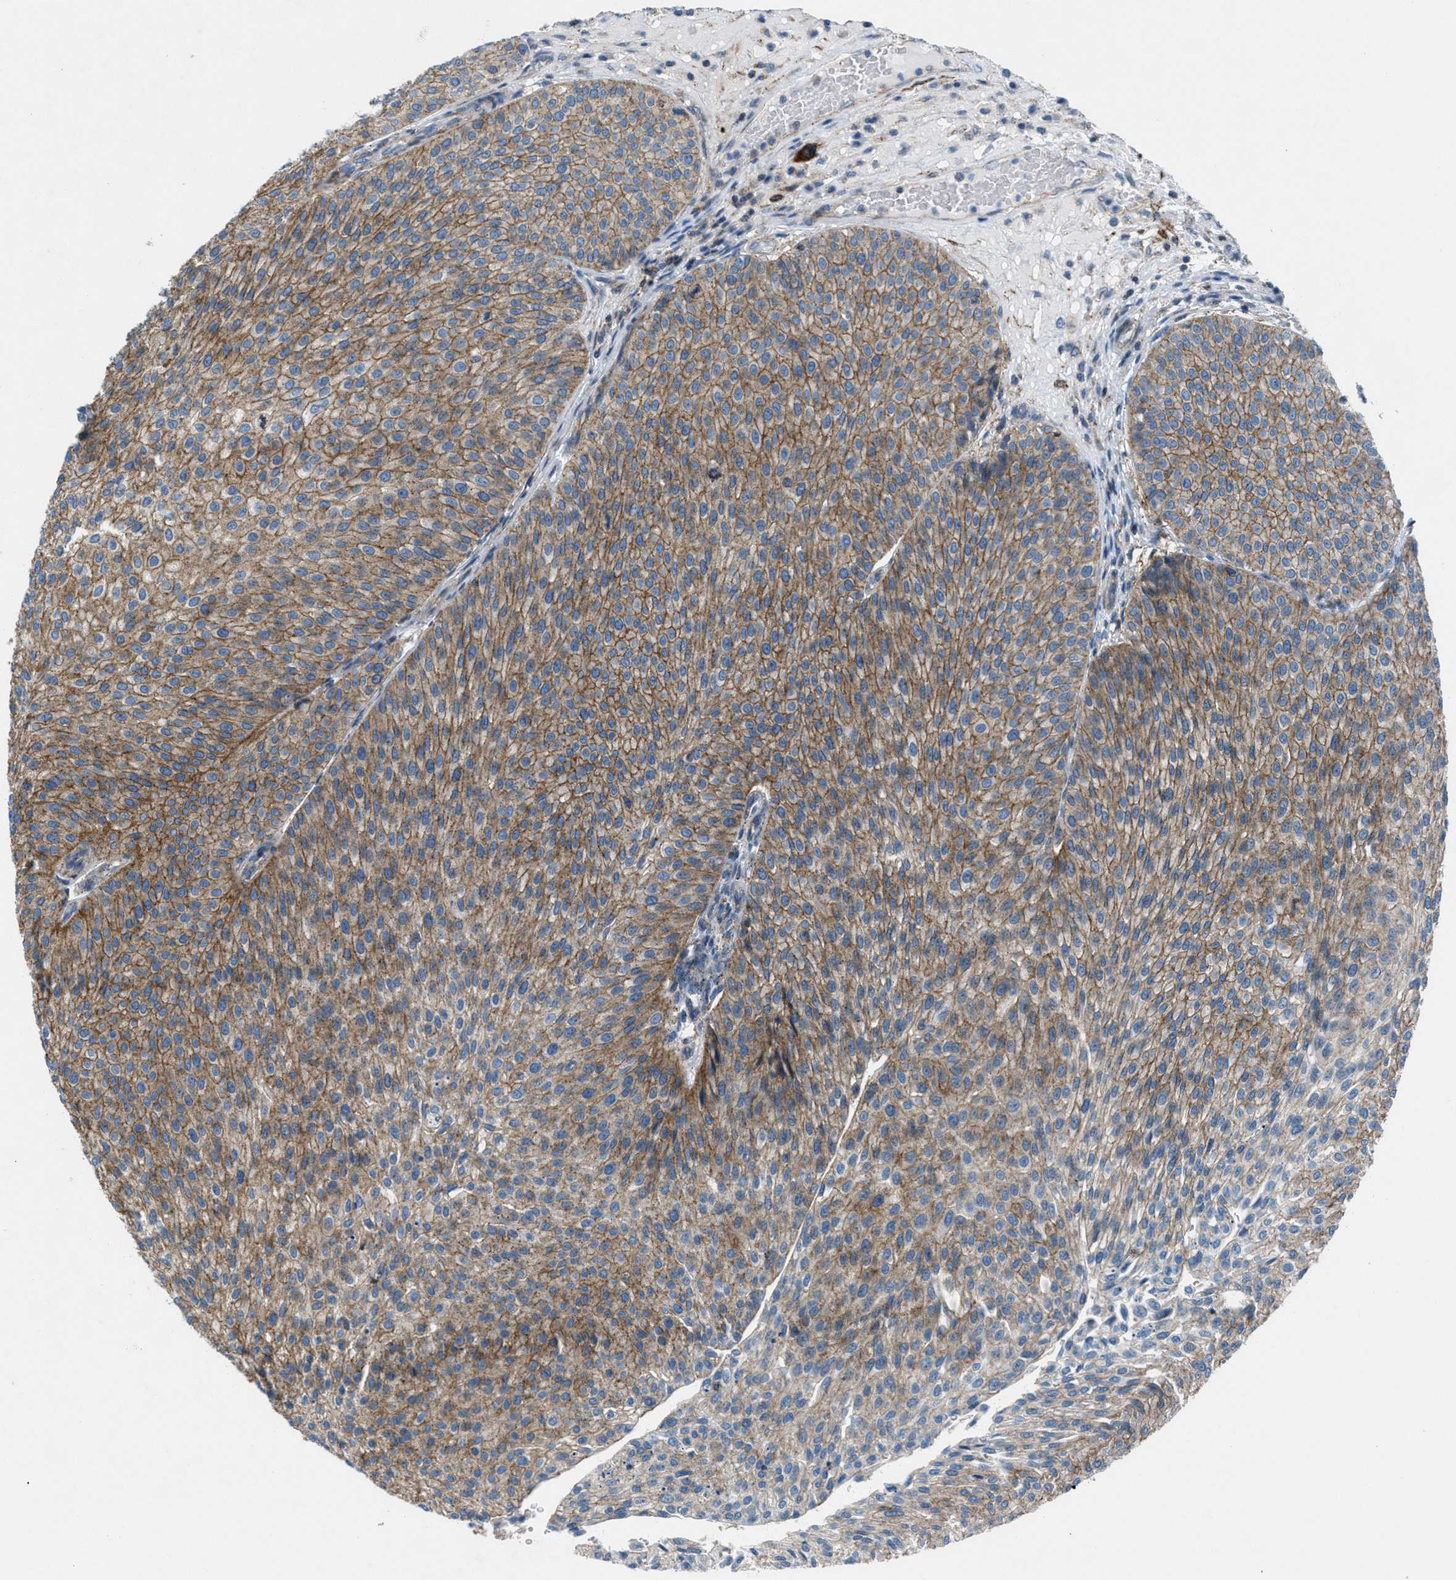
{"staining": {"intensity": "moderate", "quantity": ">75%", "location": "cytoplasmic/membranous"}, "tissue": "urothelial cancer", "cell_type": "Tumor cells", "image_type": "cancer", "snomed": [{"axis": "morphology", "description": "Urothelial carcinoma, Low grade"}, {"axis": "topography", "description": "Smooth muscle"}, {"axis": "topography", "description": "Urinary bladder"}], "caption": "Moderate cytoplasmic/membranous protein staining is identified in approximately >75% of tumor cells in urothelial carcinoma (low-grade). Immunohistochemistry (ihc) stains the protein of interest in brown and the nuclei are stained blue.", "gene": "MFSD13A", "patient": {"sex": "male", "age": 60}}